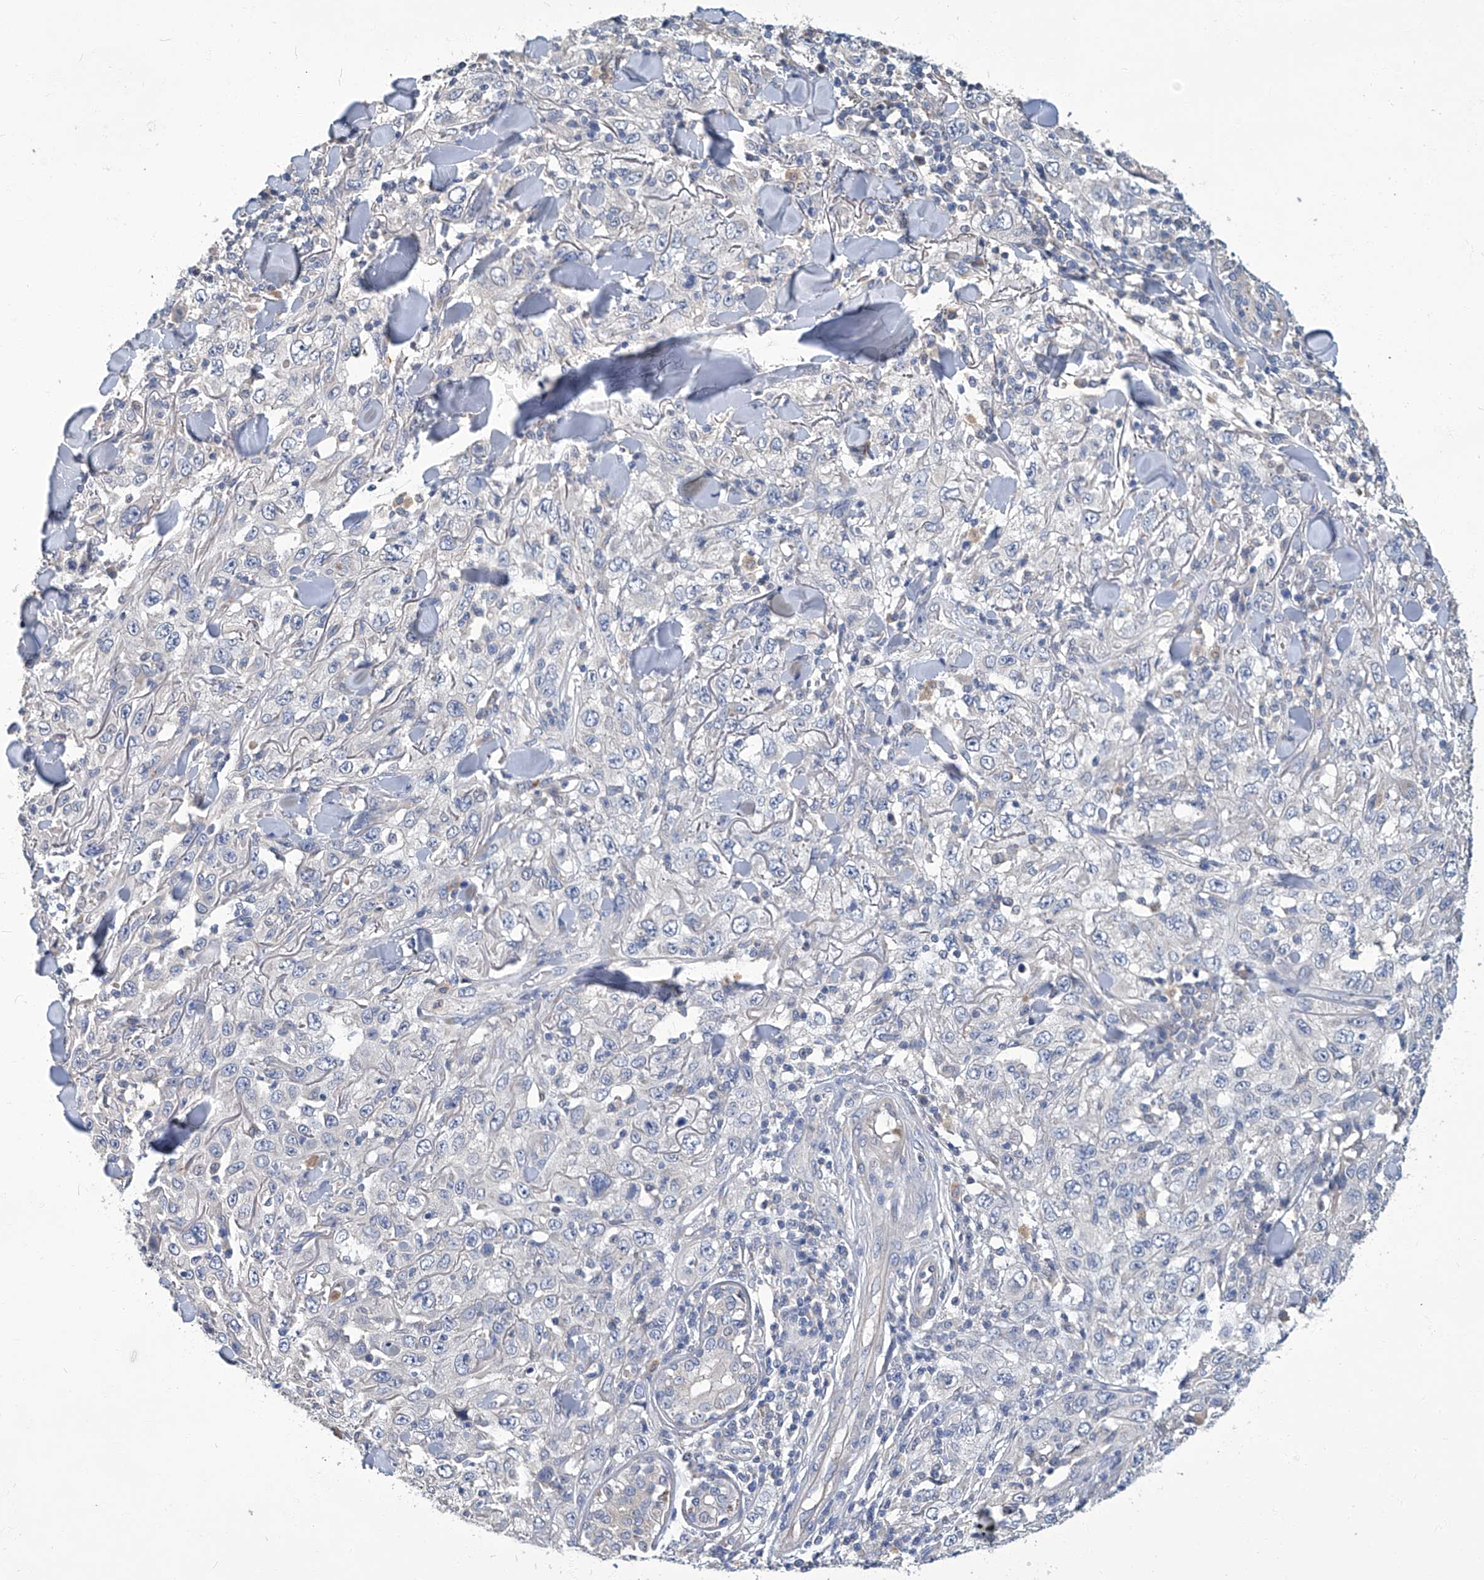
{"staining": {"intensity": "negative", "quantity": "none", "location": "none"}, "tissue": "skin cancer", "cell_type": "Tumor cells", "image_type": "cancer", "snomed": [{"axis": "morphology", "description": "Squamous cell carcinoma, NOS"}, {"axis": "topography", "description": "Skin"}], "caption": "Micrograph shows no significant protein staining in tumor cells of skin squamous cell carcinoma.", "gene": "TGFBR1", "patient": {"sex": "female", "age": 88}}